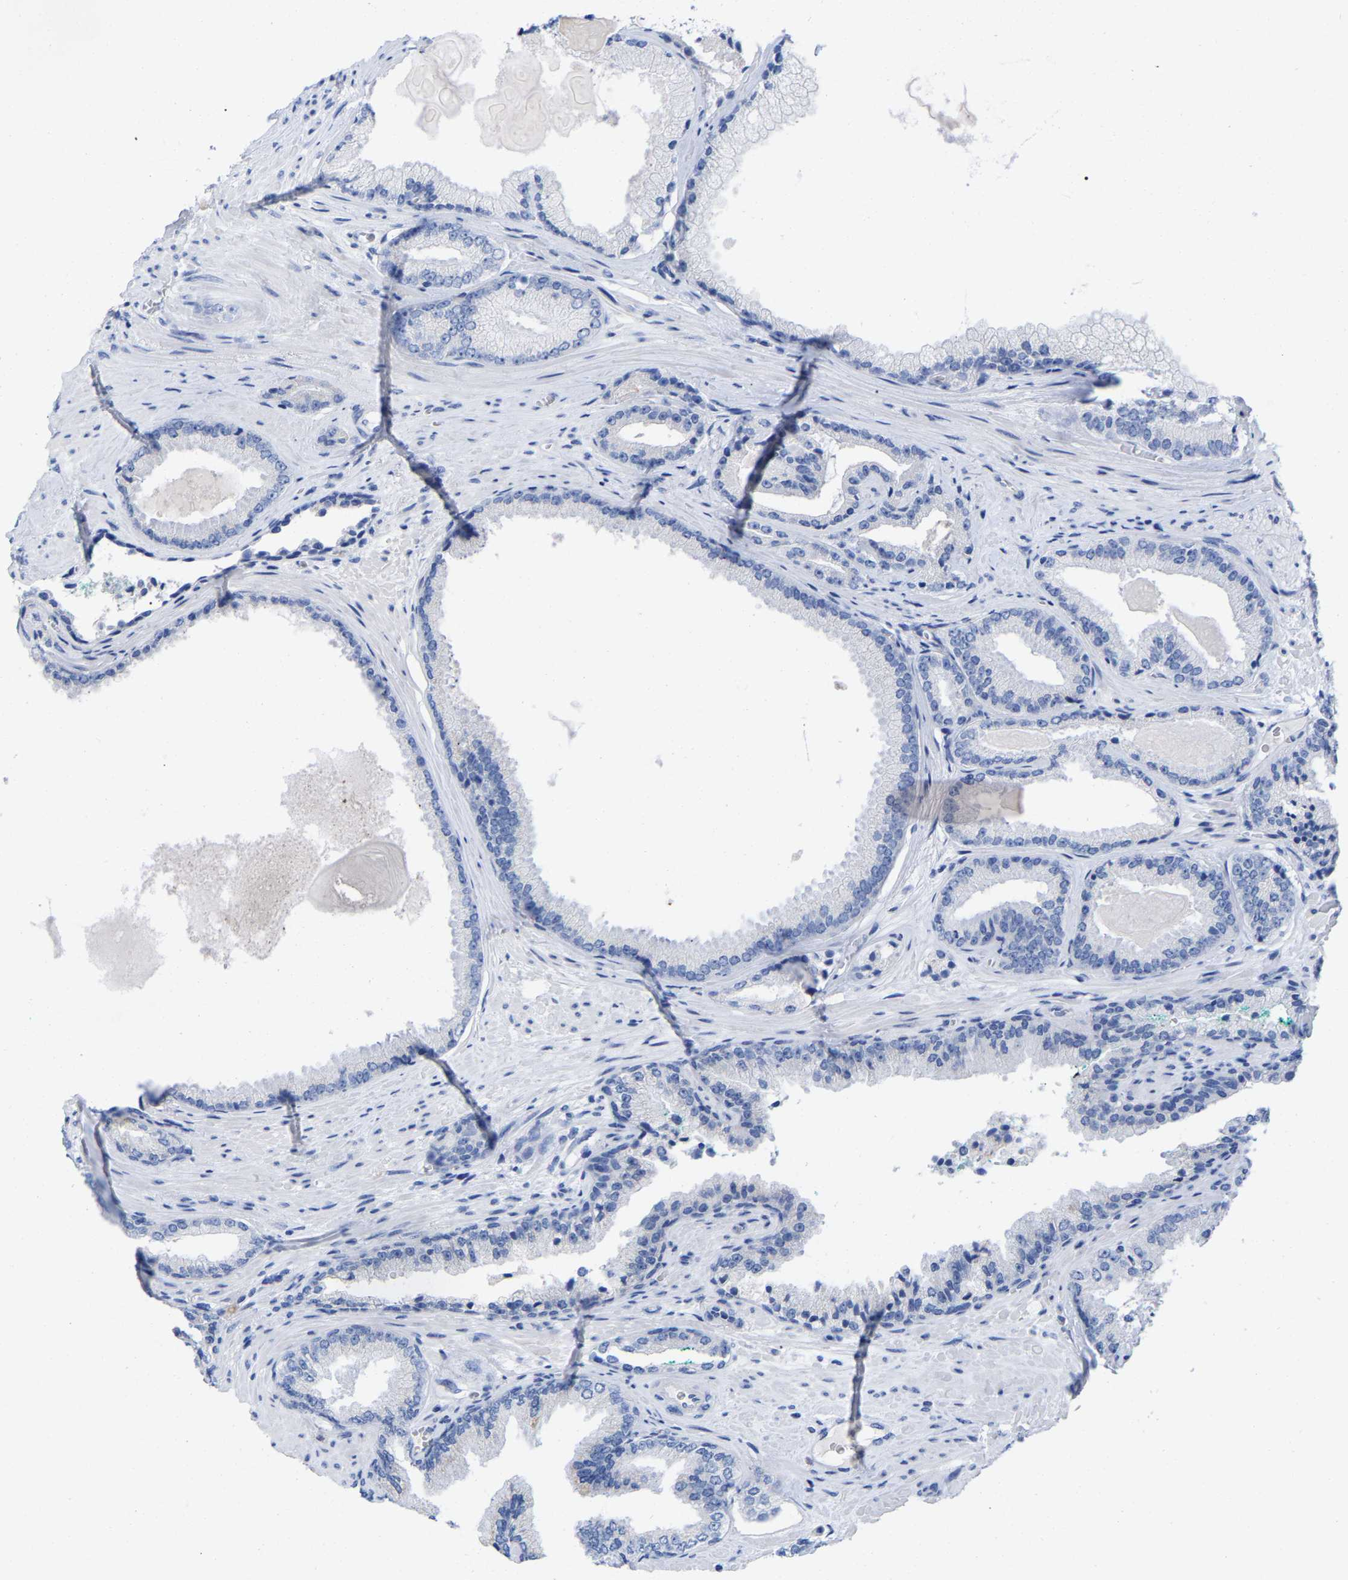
{"staining": {"intensity": "negative", "quantity": "none", "location": "none"}, "tissue": "prostate cancer", "cell_type": "Tumor cells", "image_type": "cancer", "snomed": [{"axis": "morphology", "description": "Adenocarcinoma, High grade"}, {"axis": "topography", "description": "Prostate"}], "caption": "The micrograph shows no staining of tumor cells in prostate cancer (adenocarcinoma (high-grade)).", "gene": "HAPLN1", "patient": {"sex": "male", "age": 71}}